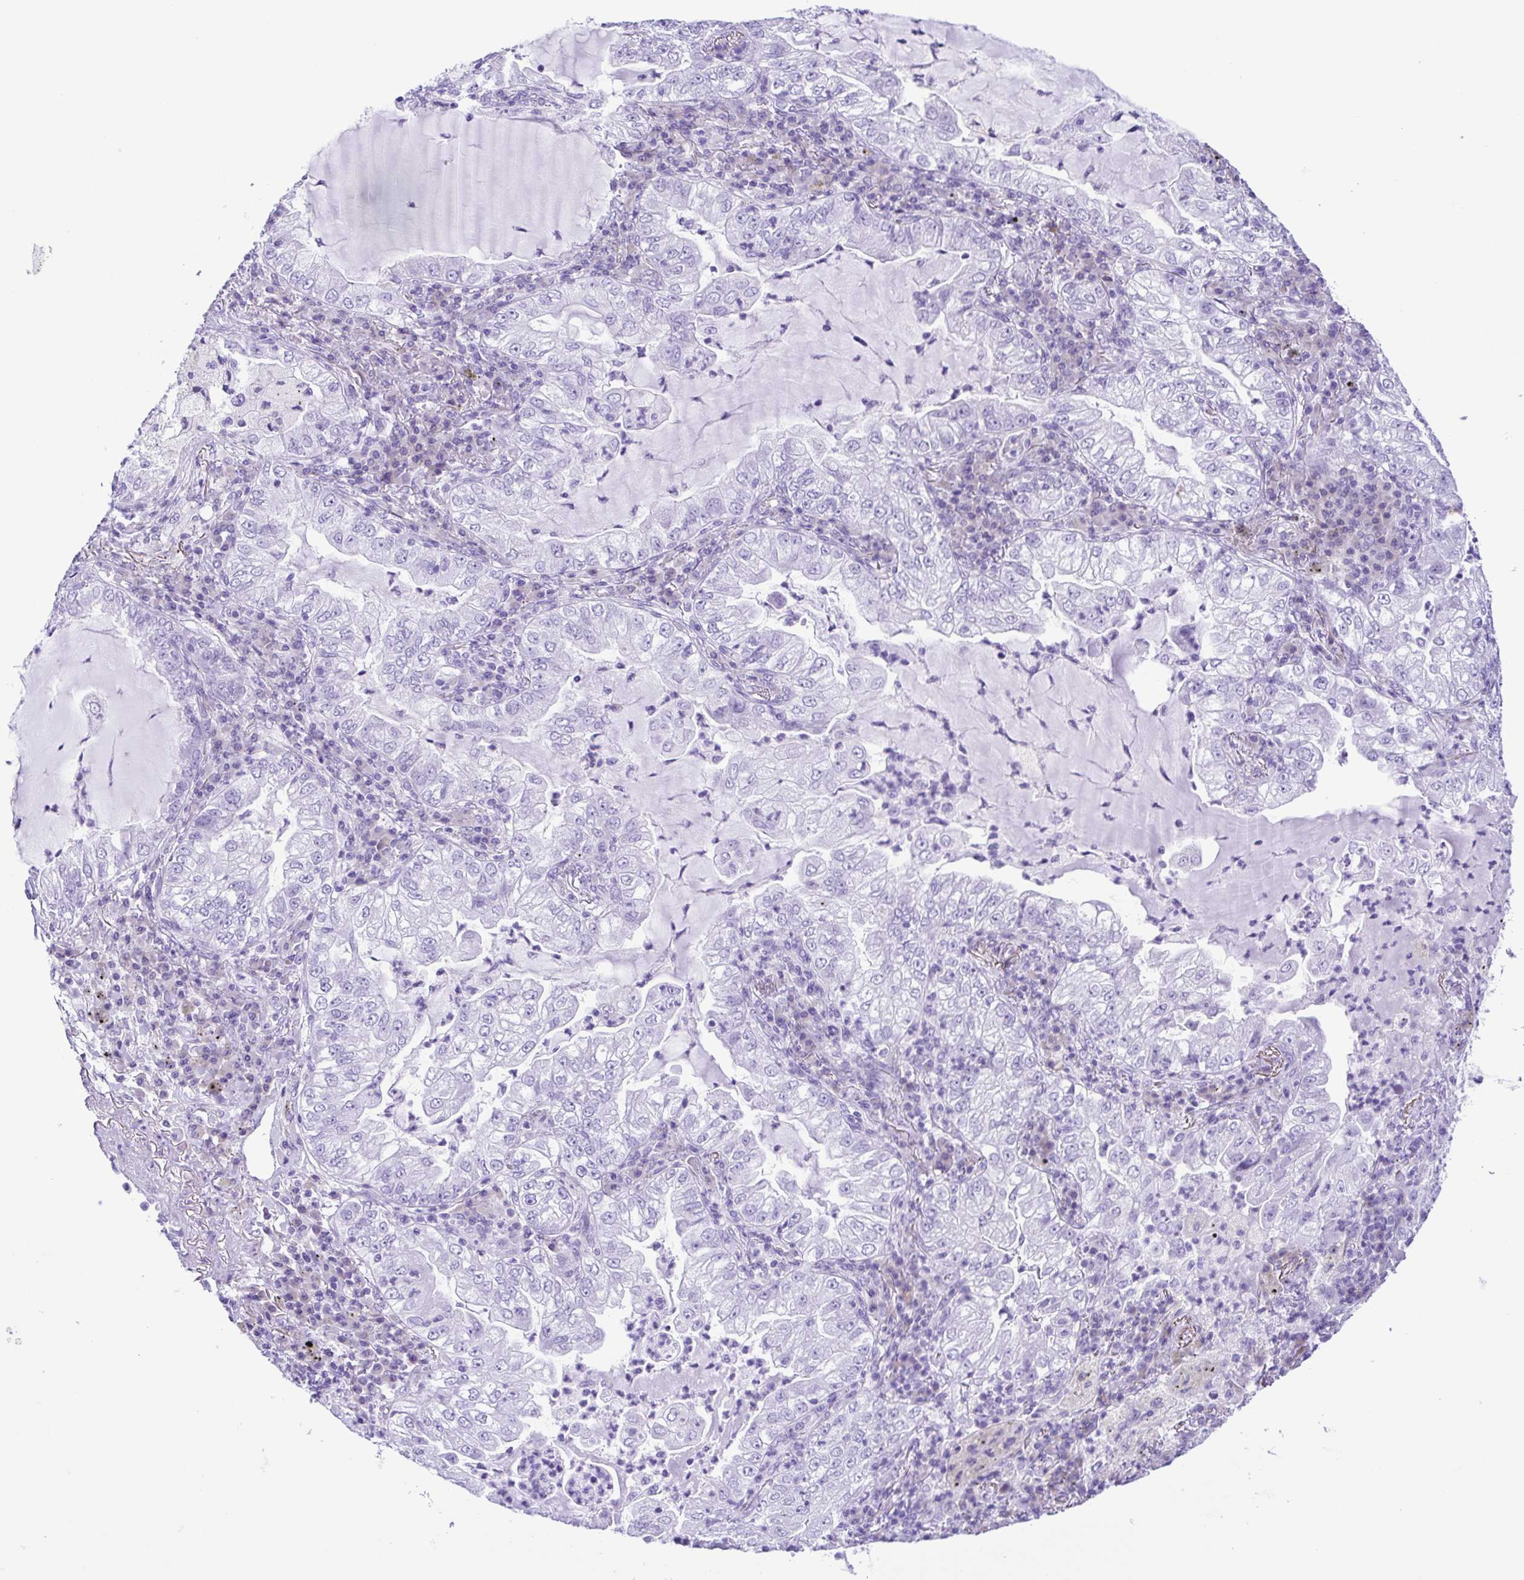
{"staining": {"intensity": "negative", "quantity": "none", "location": "none"}, "tissue": "lung cancer", "cell_type": "Tumor cells", "image_type": "cancer", "snomed": [{"axis": "morphology", "description": "Adenocarcinoma, NOS"}, {"axis": "topography", "description": "Lung"}], "caption": "Lung cancer (adenocarcinoma) was stained to show a protein in brown. There is no significant expression in tumor cells.", "gene": "PAK3", "patient": {"sex": "female", "age": 73}}